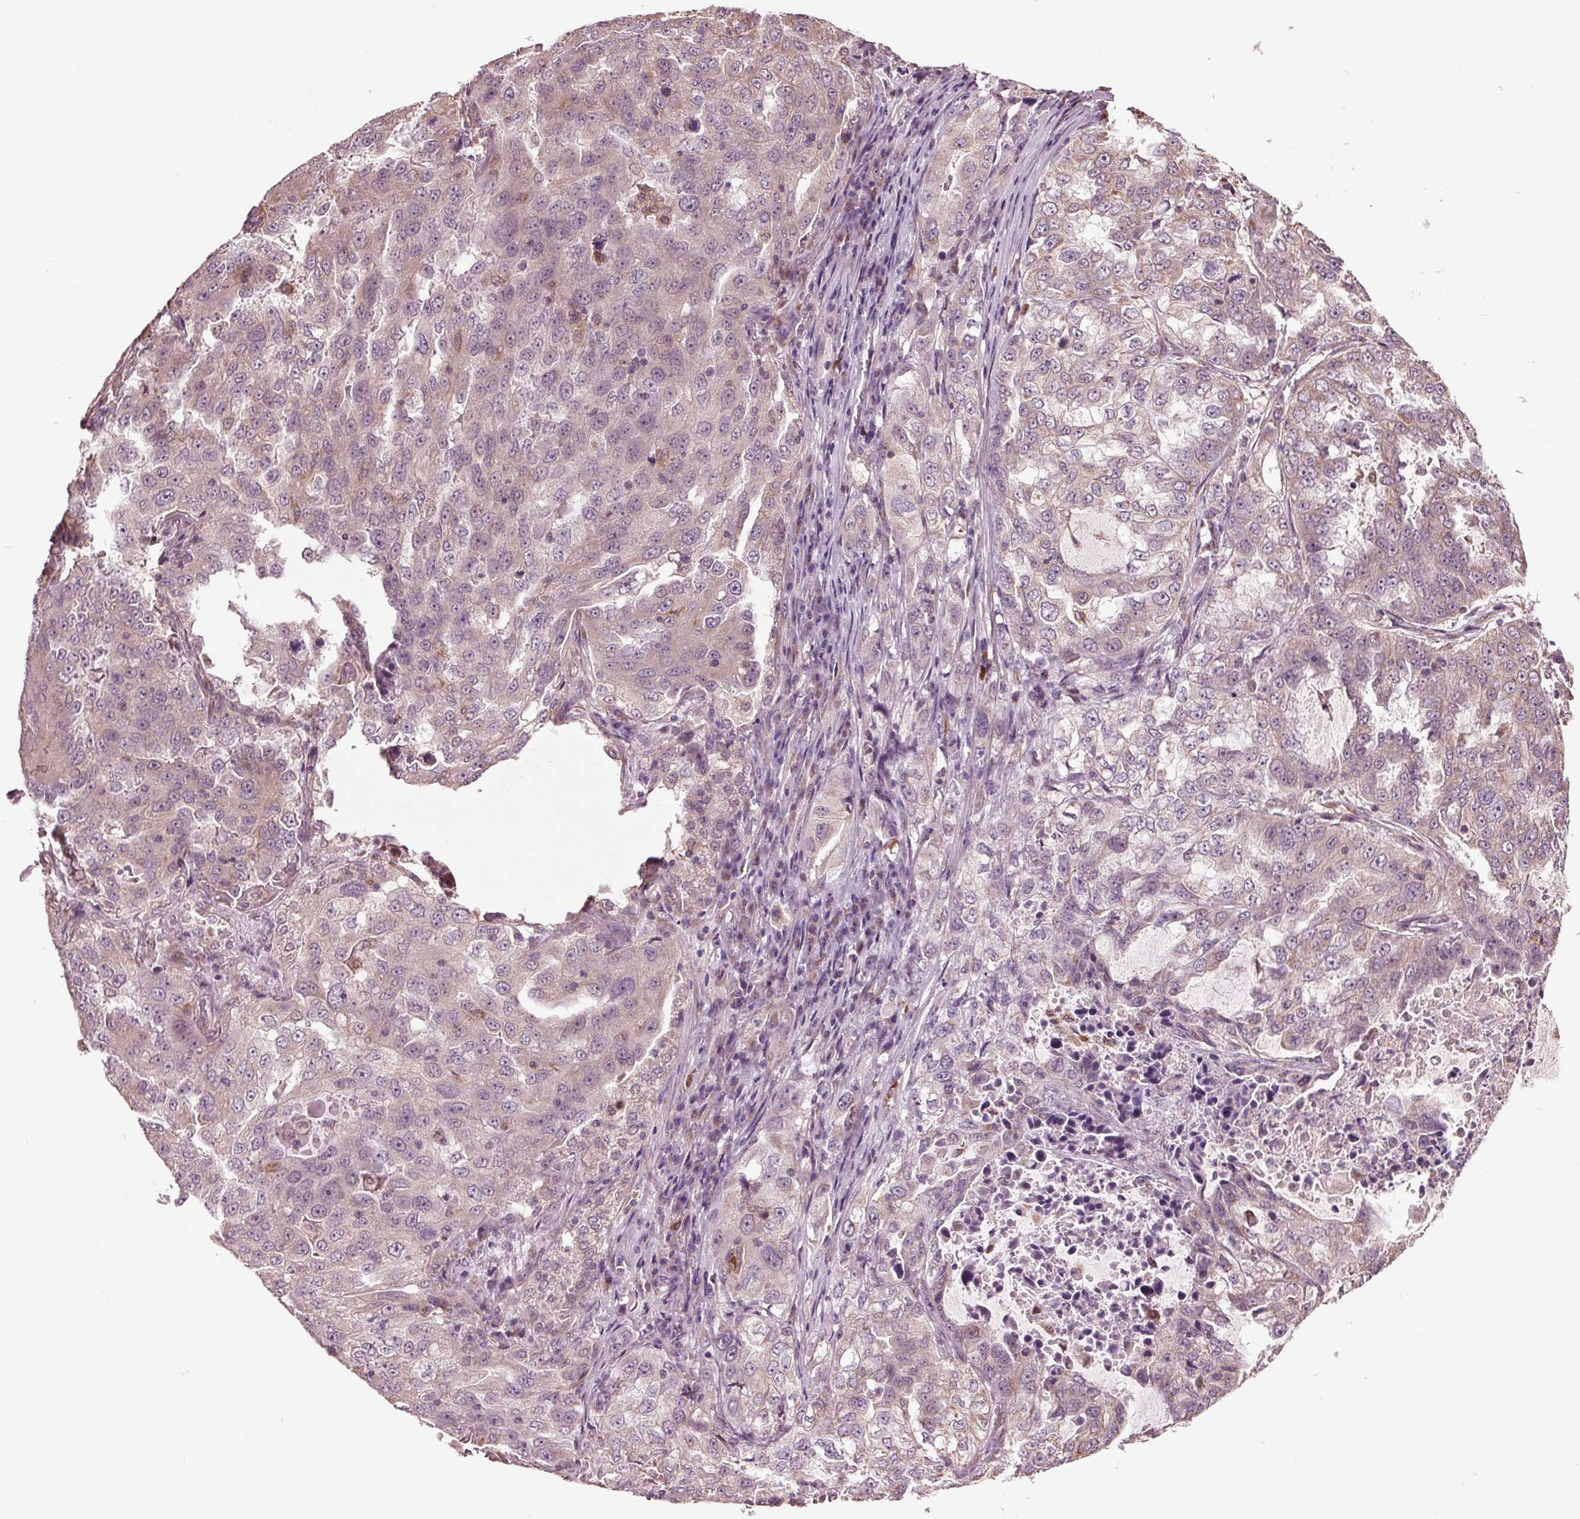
{"staining": {"intensity": "negative", "quantity": "none", "location": "none"}, "tissue": "lung cancer", "cell_type": "Tumor cells", "image_type": "cancer", "snomed": [{"axis": "morphology", "description": "Adenocarcinoma, NOS"}, {"axis": "topography", "description": "Lung"}], "caption": "IHC histopathology image of neoplastic tissue: adenocarcinoma (lung) stained with DAB (3,3'-diaminobenzidine) demonstrates no significant protein positivity in tumor cells. The staining is performed using DAB brown chromogen with nuclei counter-stained in using hematoxylin.", "gene": "RNPEP", "patient": {"sex": "female", "age": 61}}